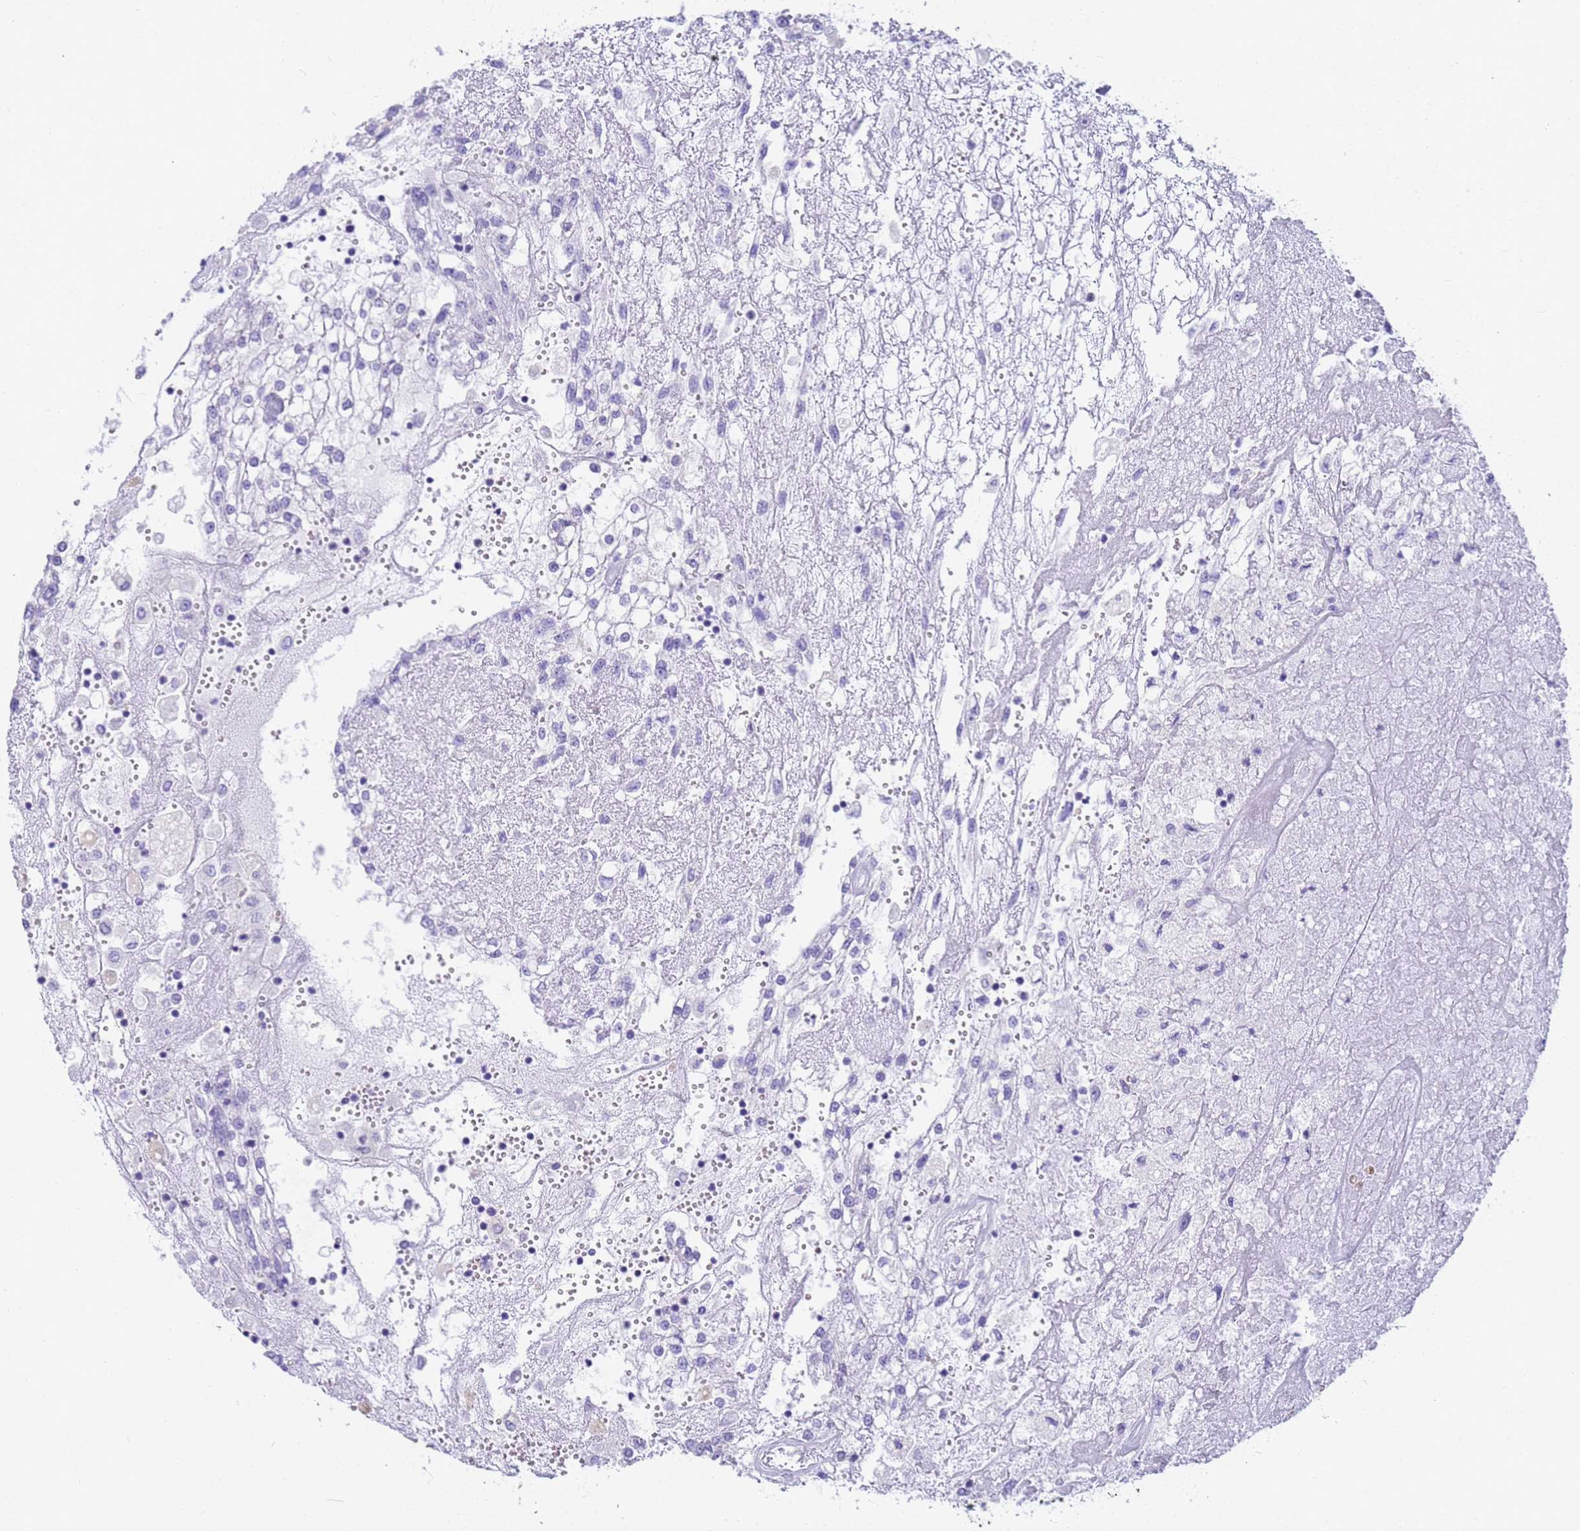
{"staining": {"intensity": "negative", "quantity": "none", "location": "none"}, "tissue": "renal cancer", "cell_type": "Tumor cells", "image_type": "cancer", "snomed": [{"axis": "morphology", "description": "Adenocarcinoma, NOS"}, {"axis": "topography", "description": "Kidney"}], "caption": "Renal cancer (adenocarcinoma) stained for a protein using immunohistochemistry exhibits no staining tumor cells.", "gene": "RNASE2", "patient": {"sex": "female", "age": 52}}